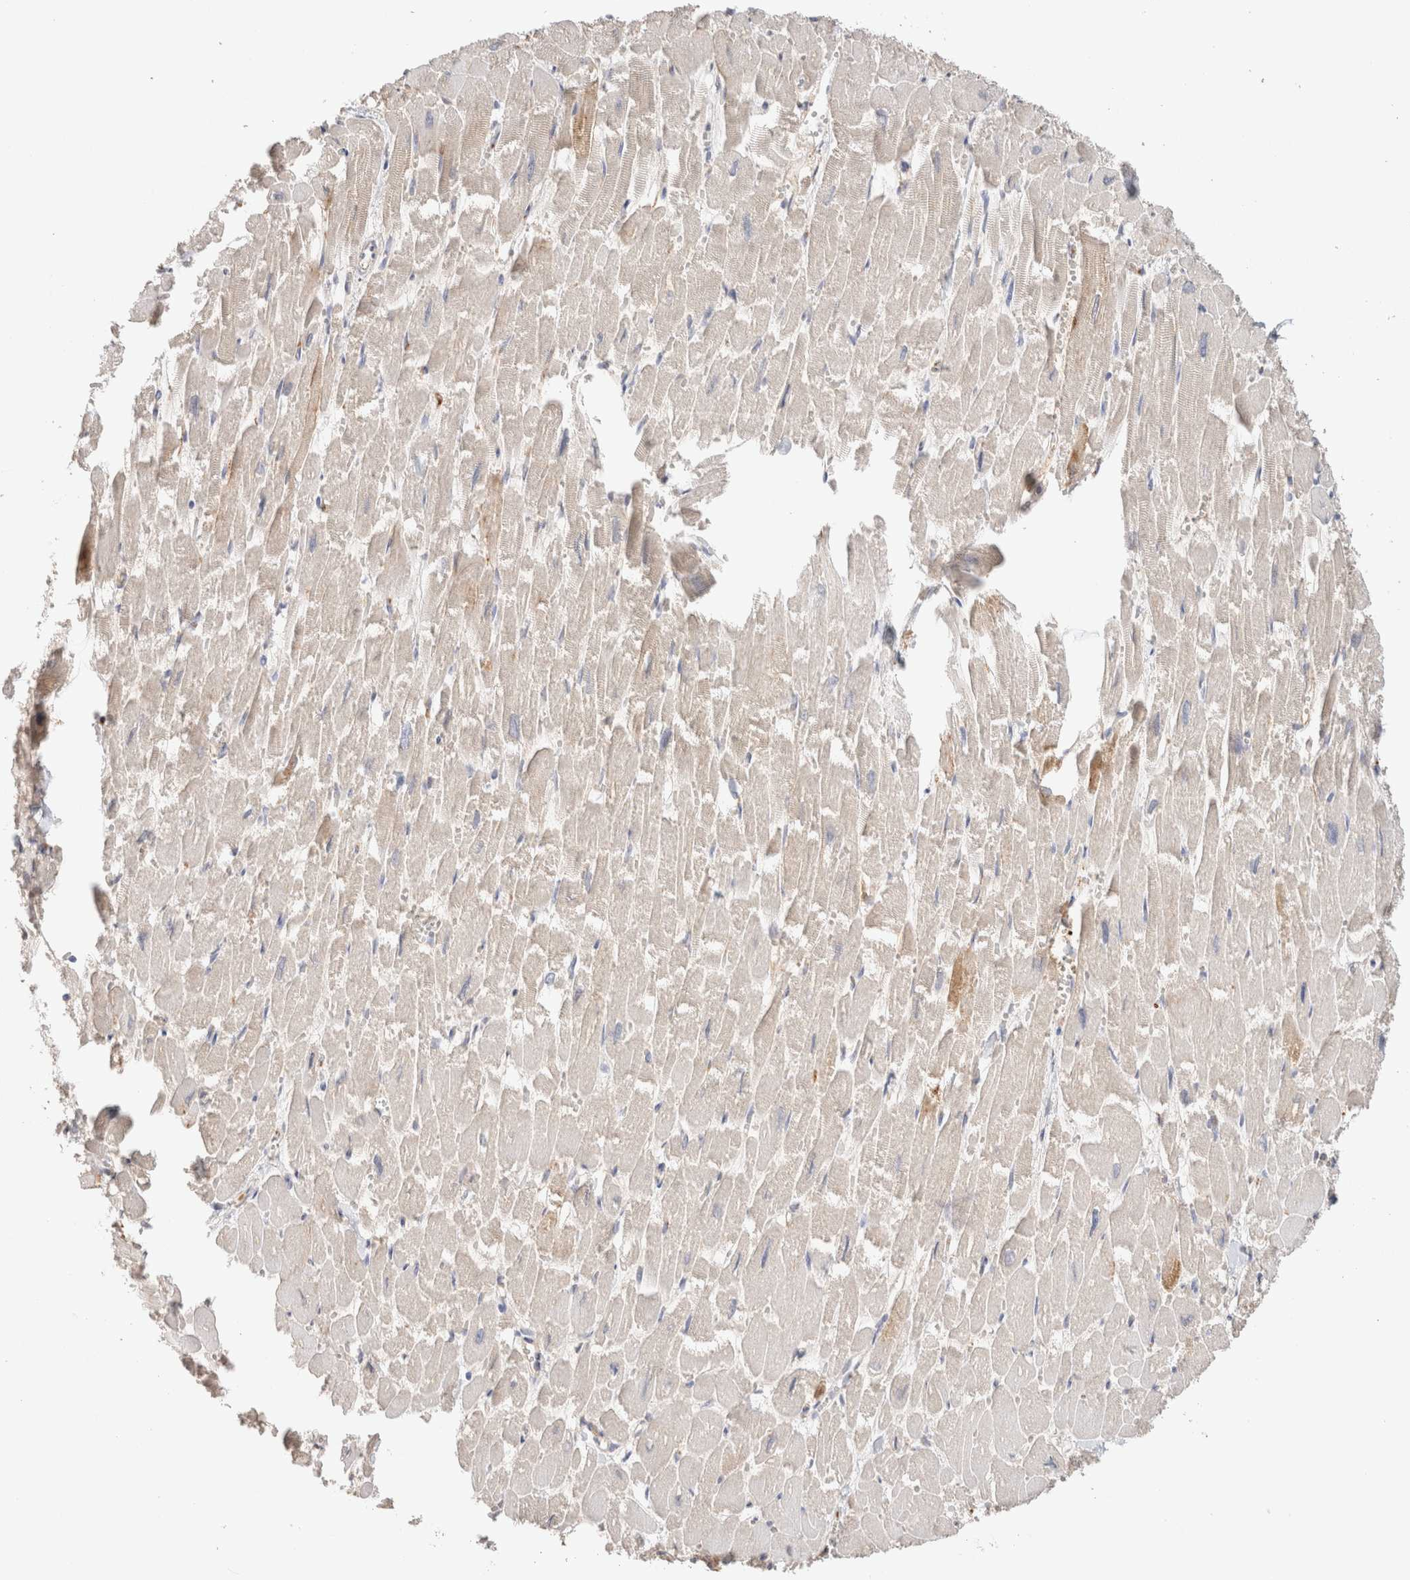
{"staining": {"intensity": "weak", "quantity": "25%-75%", "location": "cytoplasmic/membranous"}, "tissue": "heart muscle", "cell_type": "Cardiomyocytes", "image_type": "normal", "snomed": [{"axis": "morphology", "description": "Normal tissue, NOS"}, {"axis": "topography", "description": "Heart"}], "caption": "This is a photomicrograph of immunohistochemistry (IHC) staining of unremarkable heart muscle, which shows weak expression in the cytoplasmic/membranous of cardiomyocytes.", "gene": "PROS1", "patient": {"sex": "male", "age": 54}}